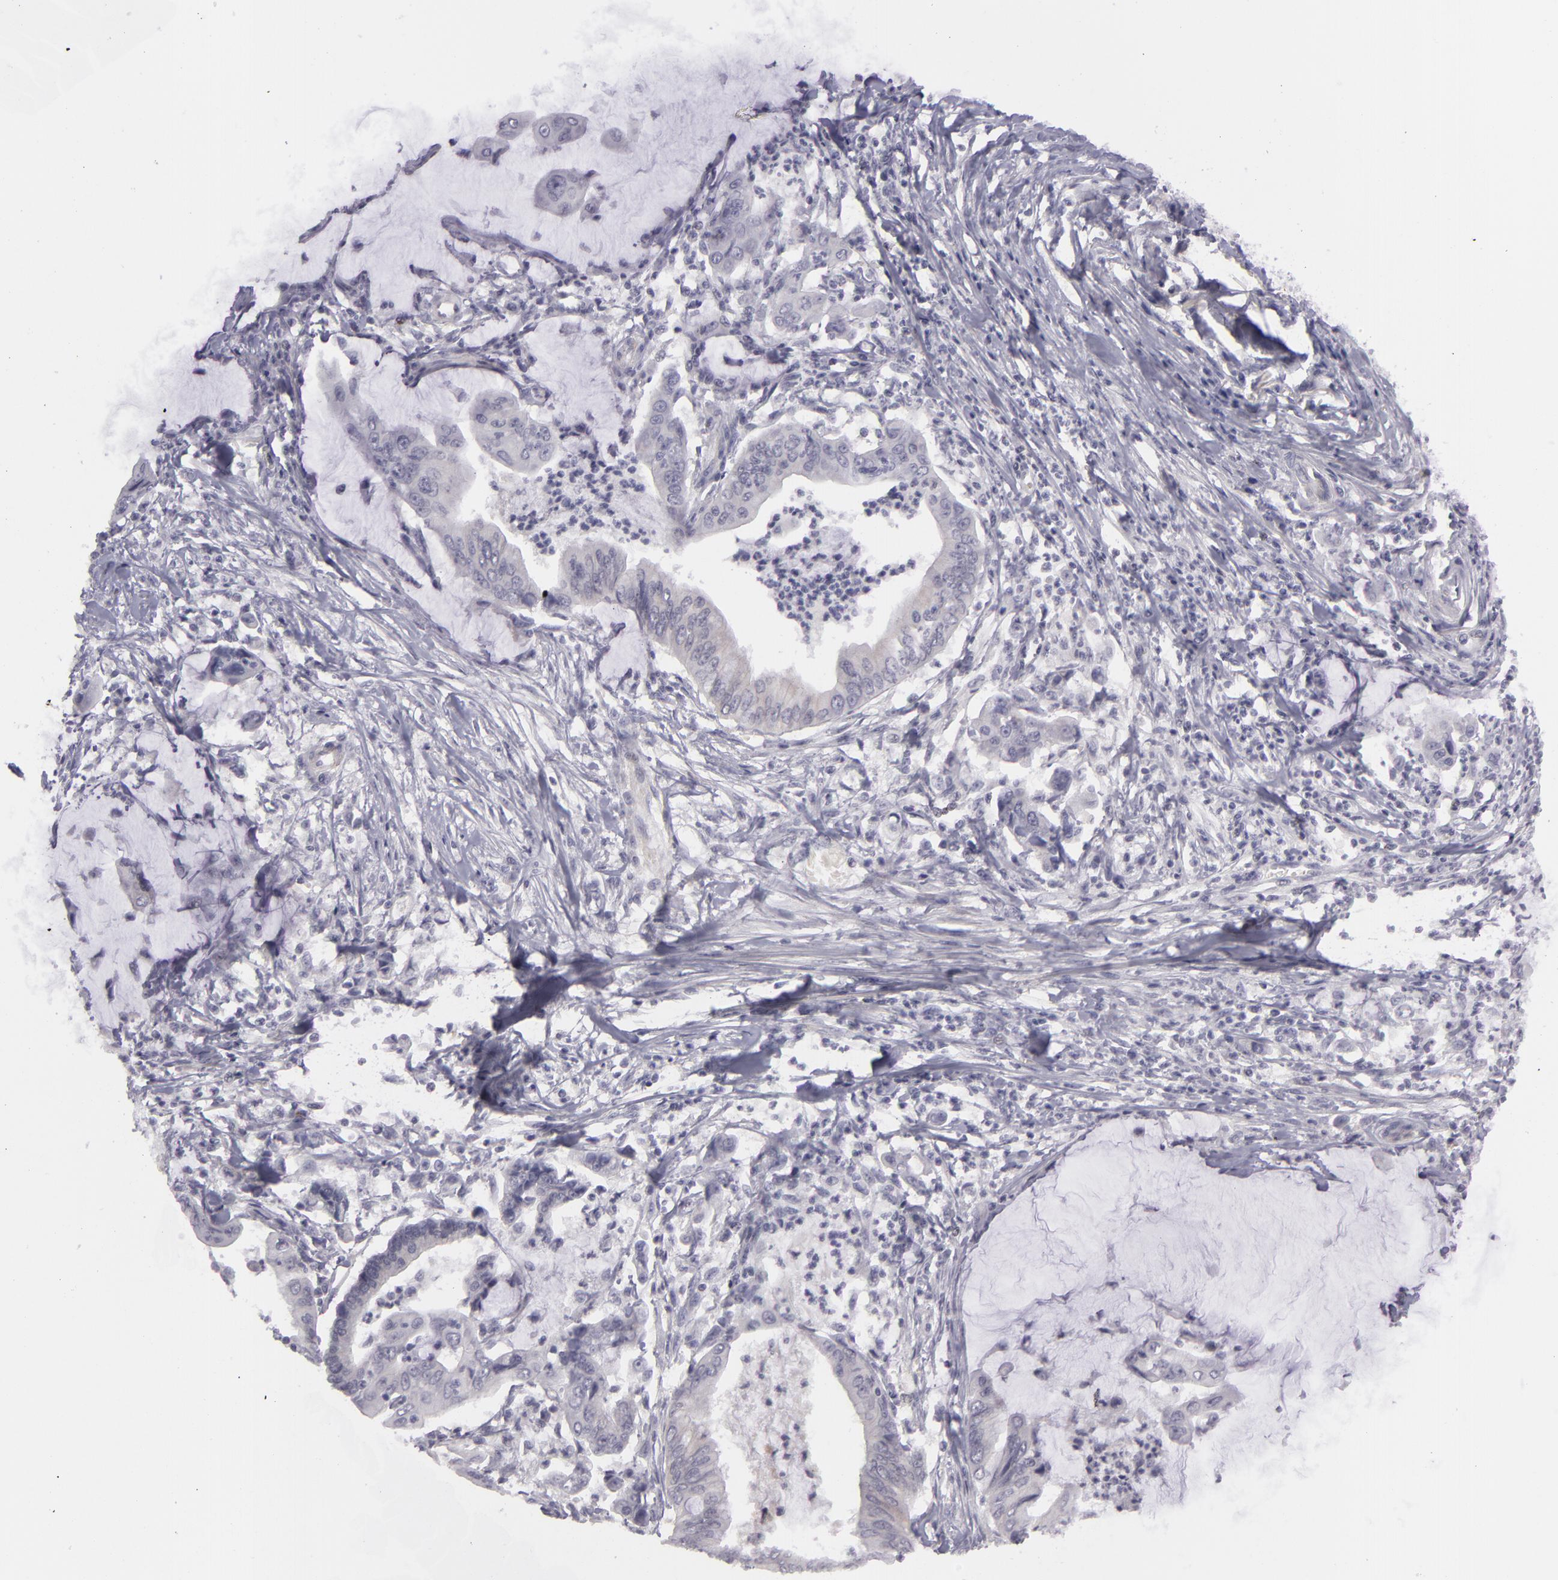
{"staining": {"intensity": "negative", "quantity": "none", "location": "none"}, "tissue": "stomach cancer", "cell_type": "Tumor cells", "image_type": "cancer", "snomed": [{"axis": "morphology", "description": "Adenocarcinoma, NOS"}, {"axis": "topography", "description": "Stomach, upper"}], "caption": "IHC micrograph of neoplastic tissue: human adenocarcinoma (stomach) stained with DAB reveals no significant protein expression in tumor cells.", "gene": "CTNNB1", "patient": {"sex": "male", "age": 80}}